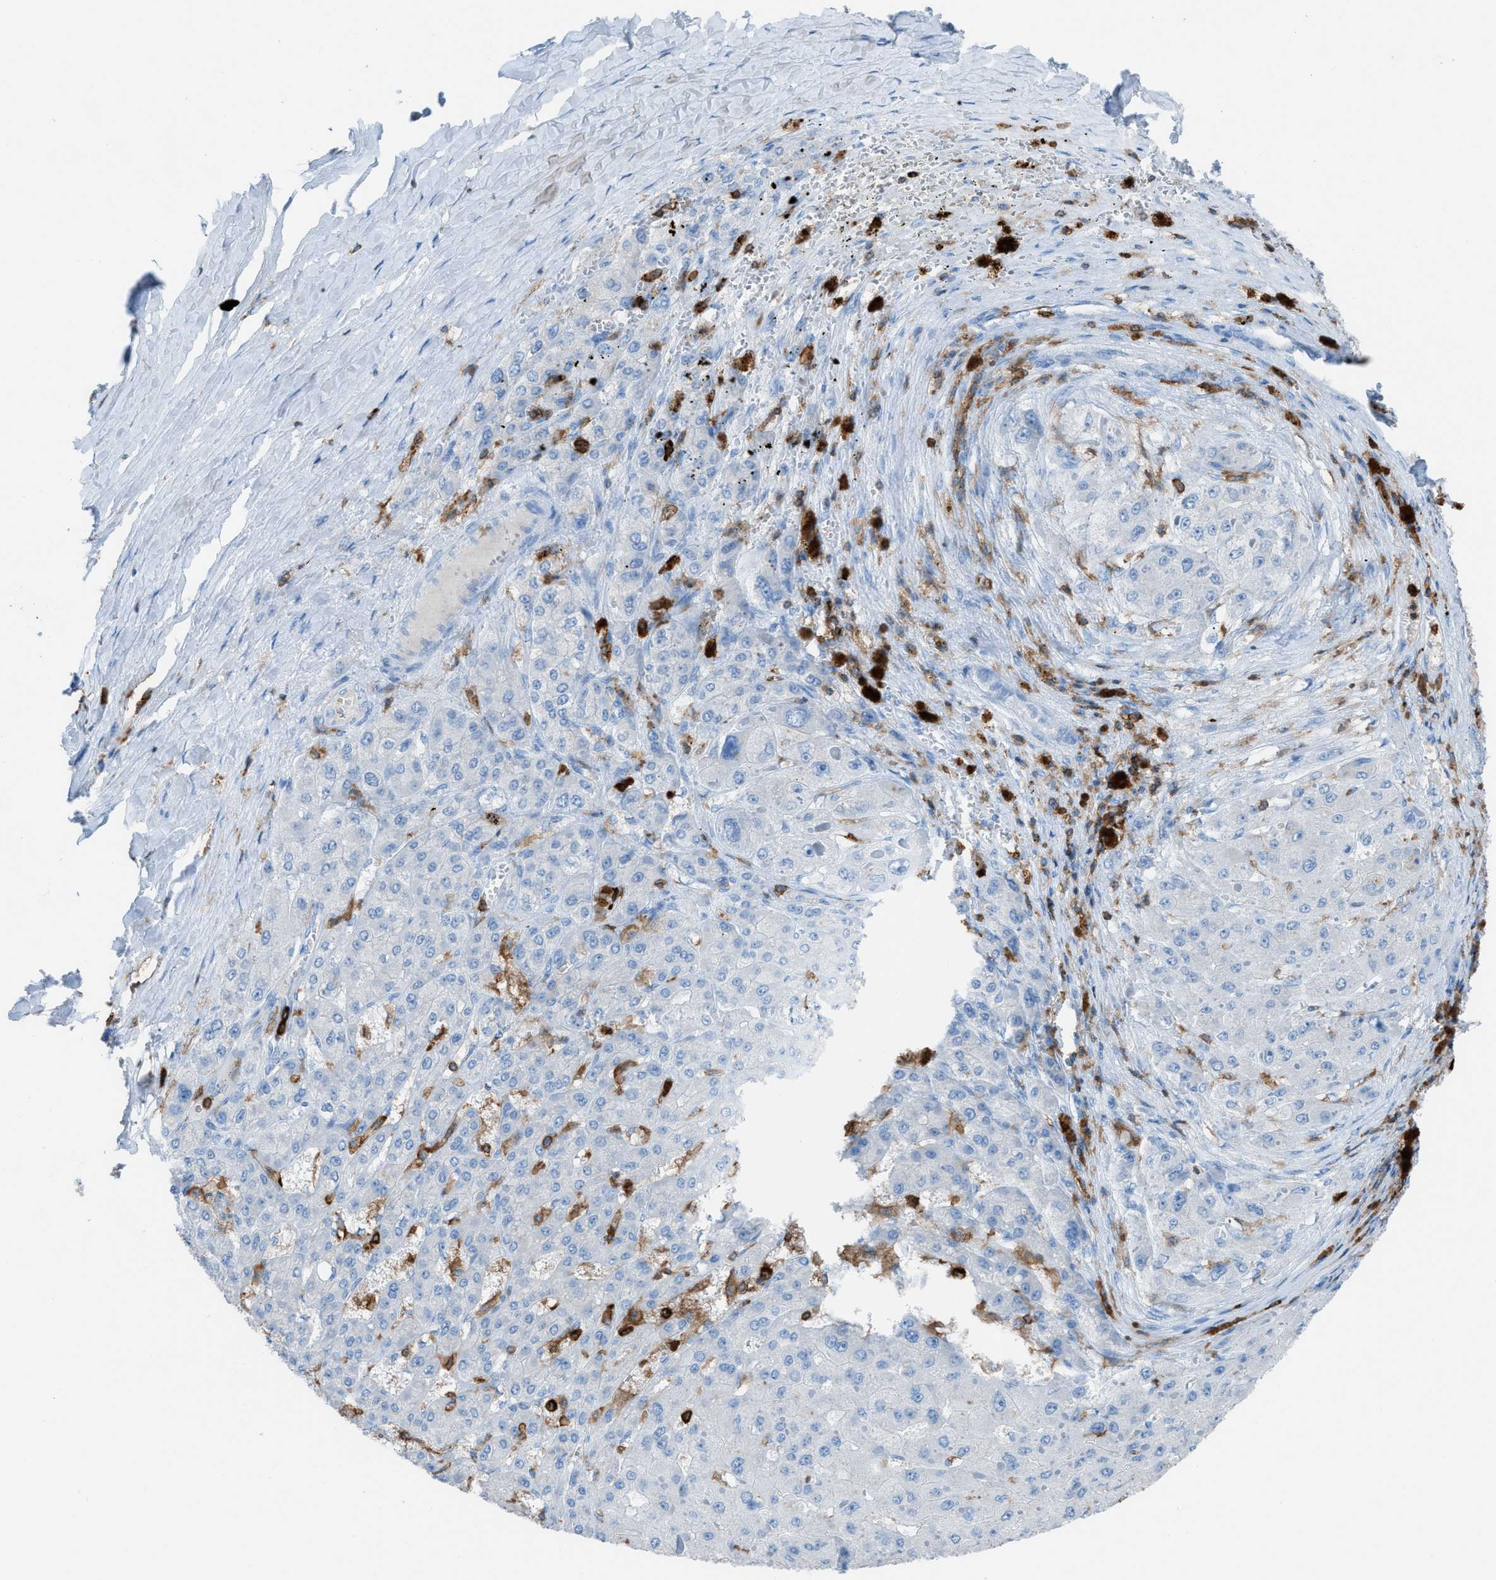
{"staining": {"intensity": "negative", "quantity": "none", "location": "none"}, "tissue": "liver cancer", "cell_type": "Tumor cells", "image_type": "cancer", "snomed": [{"axis": "morphology", "description": "Carcinoma, Hepatocellular, NOS"}, {"axis": "topography", "description": "Liver"}], "caption": "Liver hepatocellular carcinoma was stained to show a protein in brown. There is no significant staining in tumor cells. (IHC, brightfield microscopy, high magnification).", "gene": "ITGB2", "patient": {"sex": "female", "age": 73}}